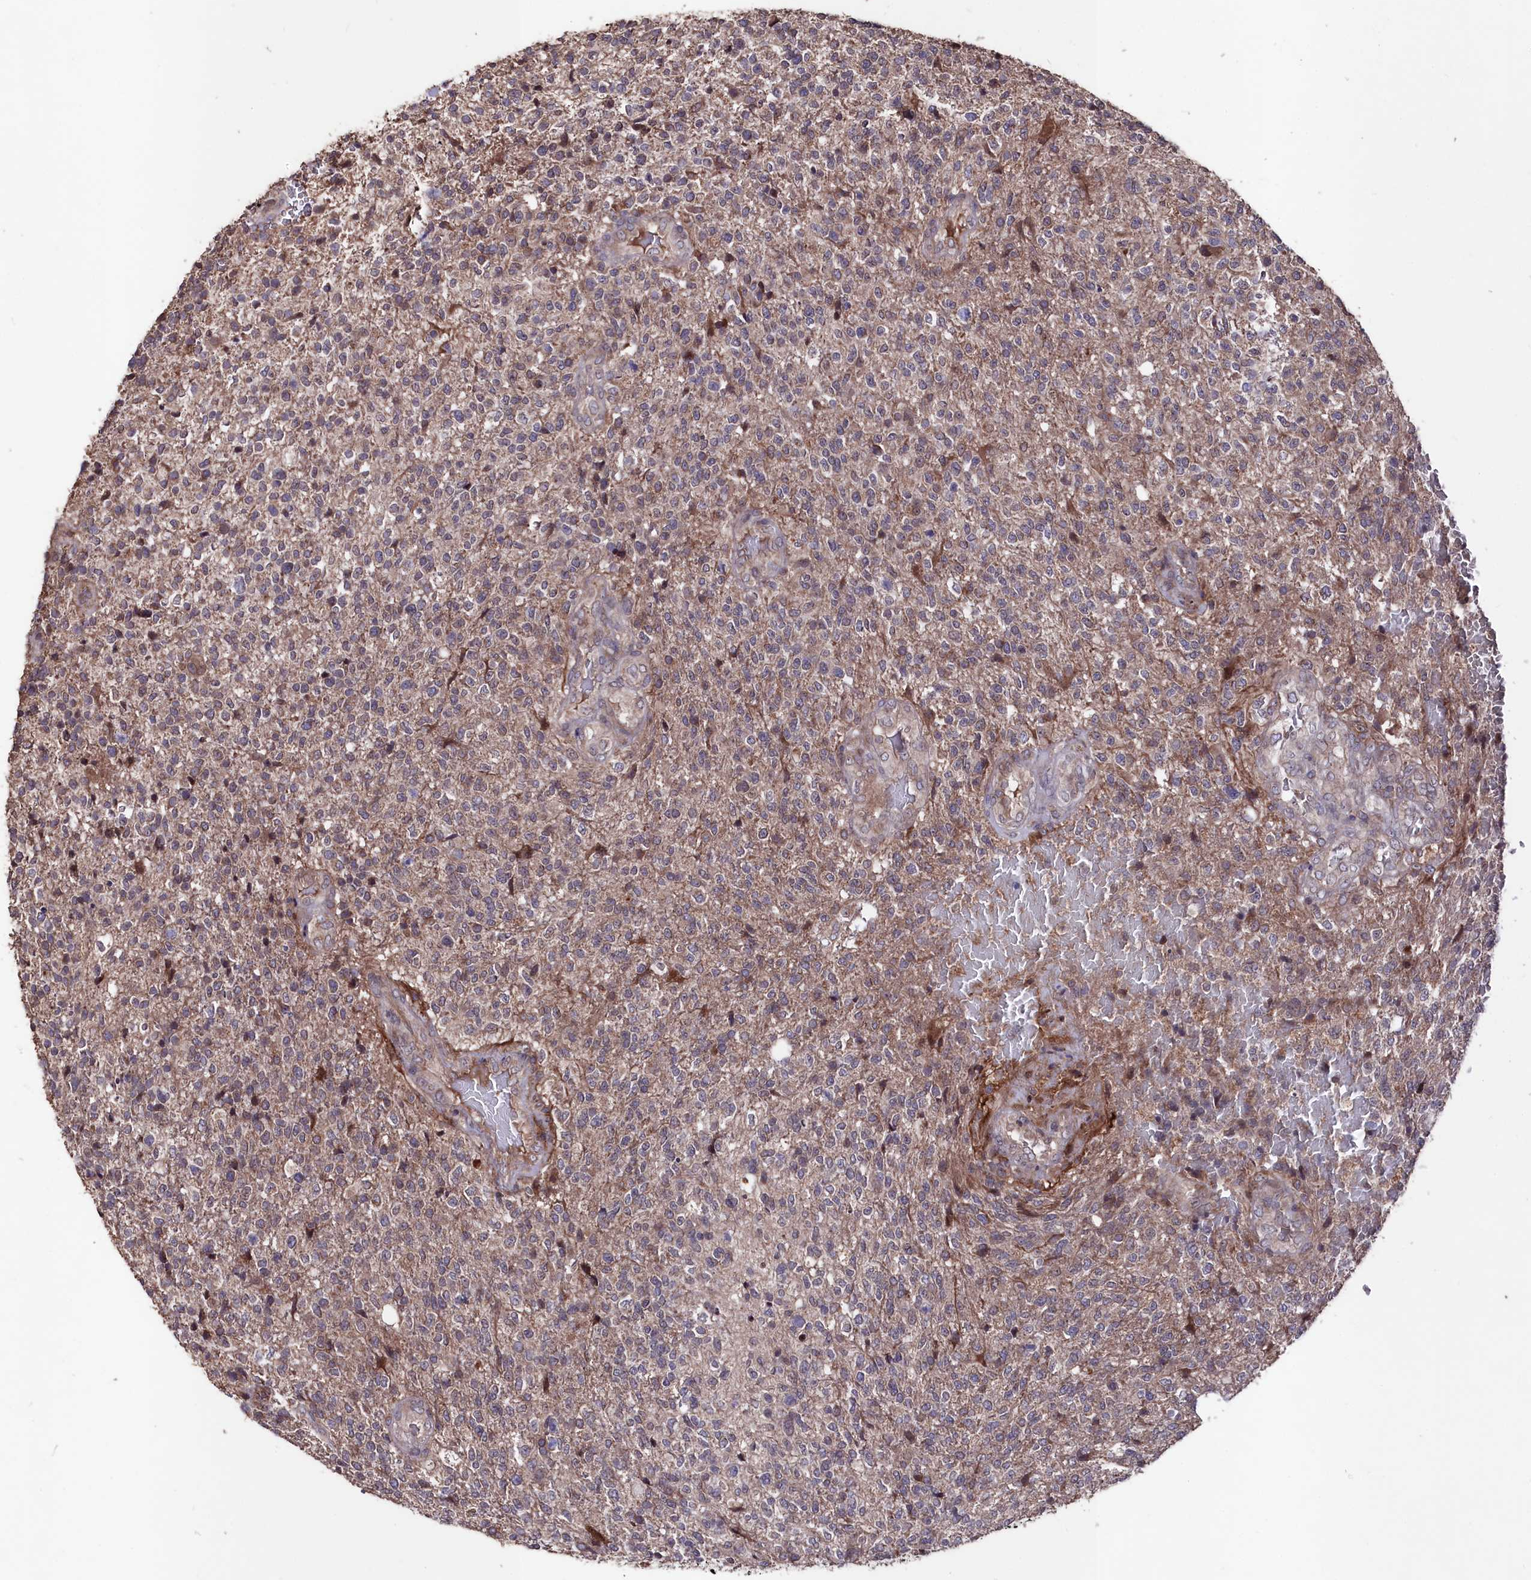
{"staining": {"intensity": "weak", "quantity": "<25%", "location": "cytoplasmic/membranous"}, "tissue": "glioma", "cell_type": "Tumor cells", "image_type": "cancer", "snomed": [{"axis": "morphology", "description": "Glioma, malignant, High grade"}, {"axis": "topography", "description": "Brain"}], "caption": "This is an immunohistochemistry image of malignant glioma (high-grade). There is no positivity in tumor cells.", "gene": "MYO1H", "patient": {"sex": "male", "age": 56}}